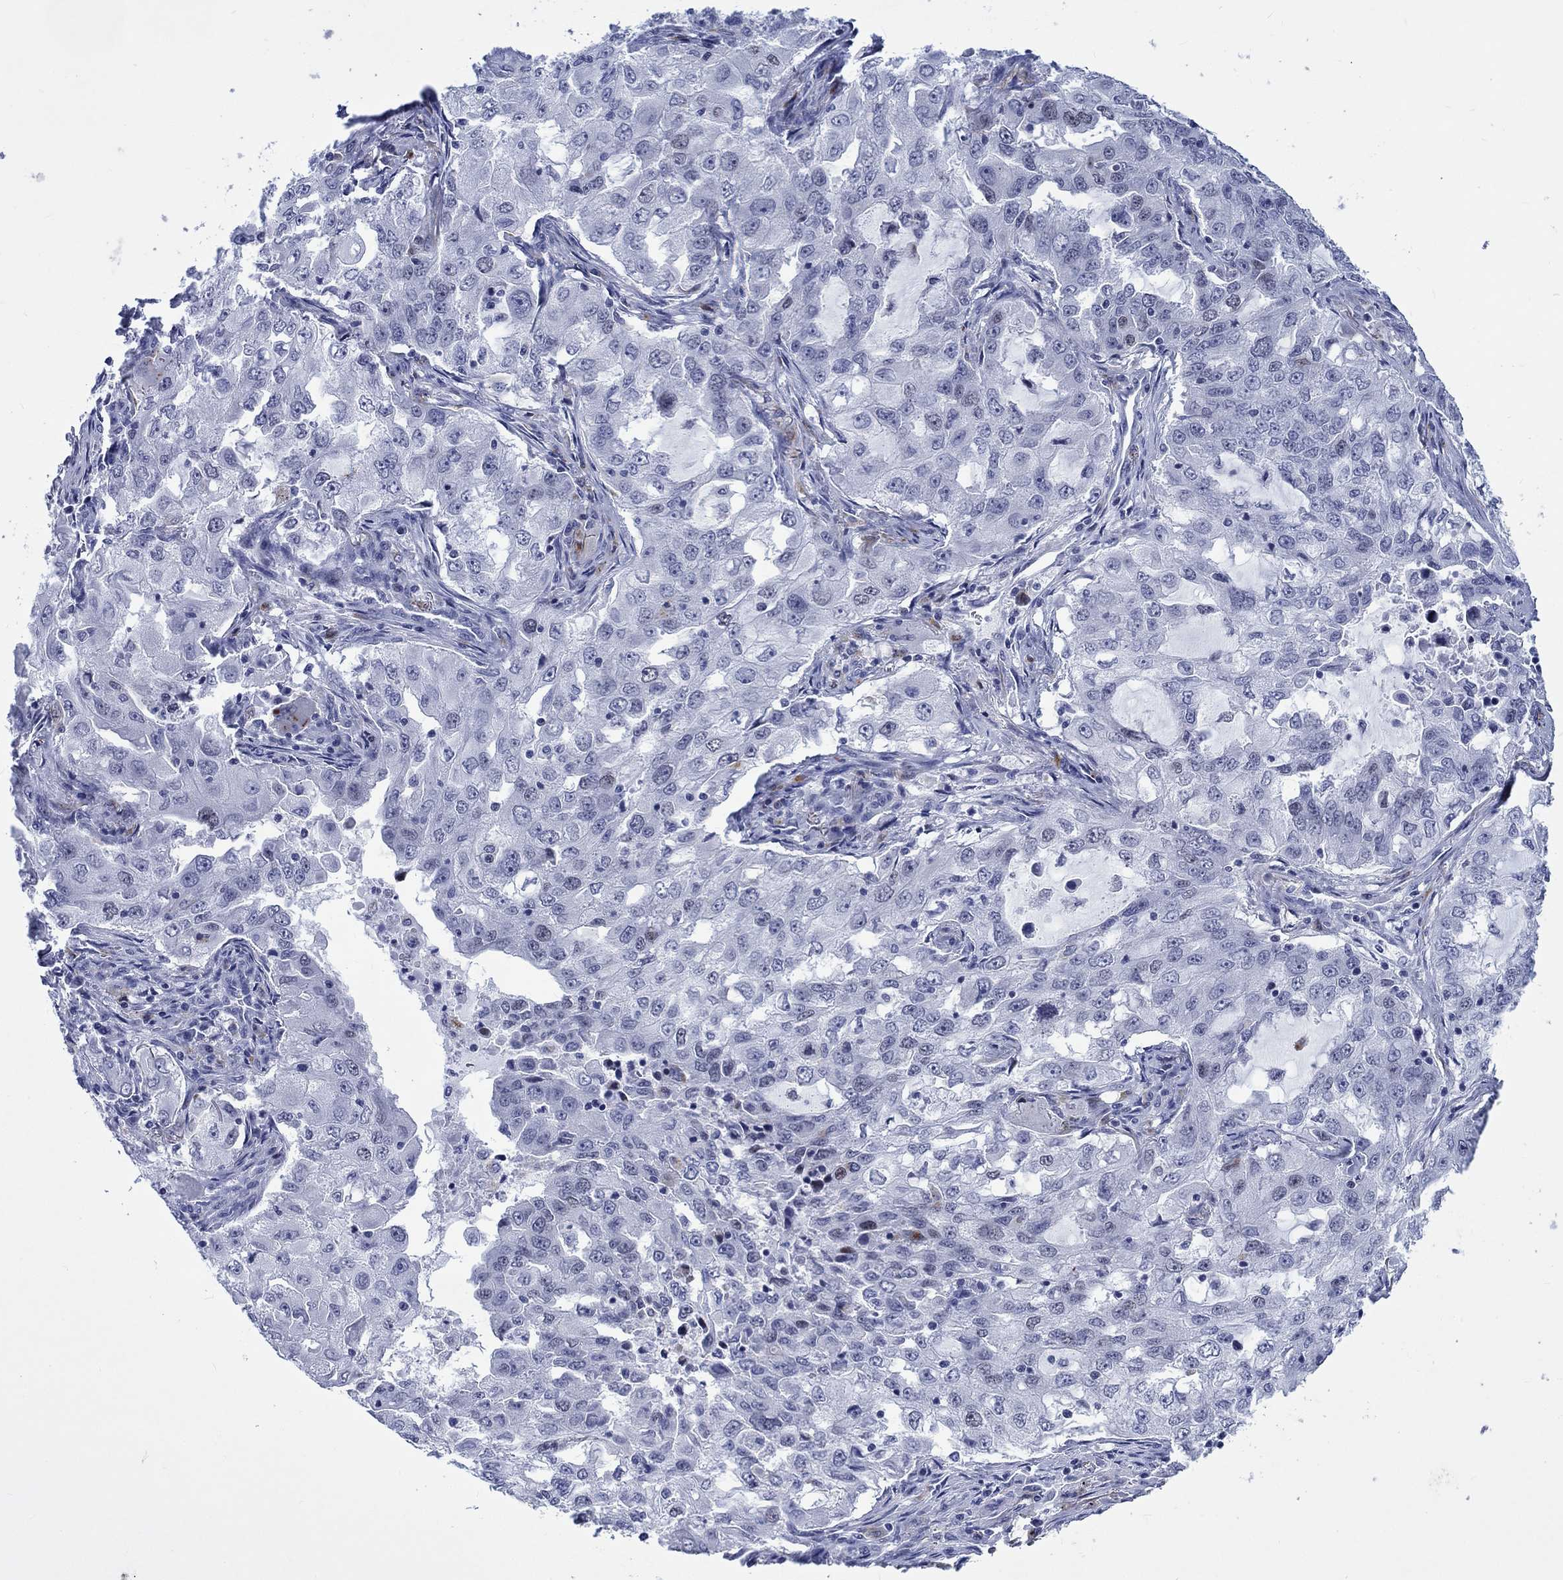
{"staining": {"intensity": "negative", "quantity": "none", "location": "none"}, "tissue": "lung cancer", "cell_type": "Tumor cells", "image_type": "cancer", "snomed": [{"axis": "morphology", "description": "Adenocarcinoma, NOS"}, {"axis": "topography", "description": "Lung"}], "caption": "IHC photomicrograph of neoplastic tissue: lung cancer stained with DAB (3,3'-diaminobenzidine) reveals no significant protein expression in tumor cells.", "gene": "CDCA2", "patient": {"sex": "female", "age": 61}}